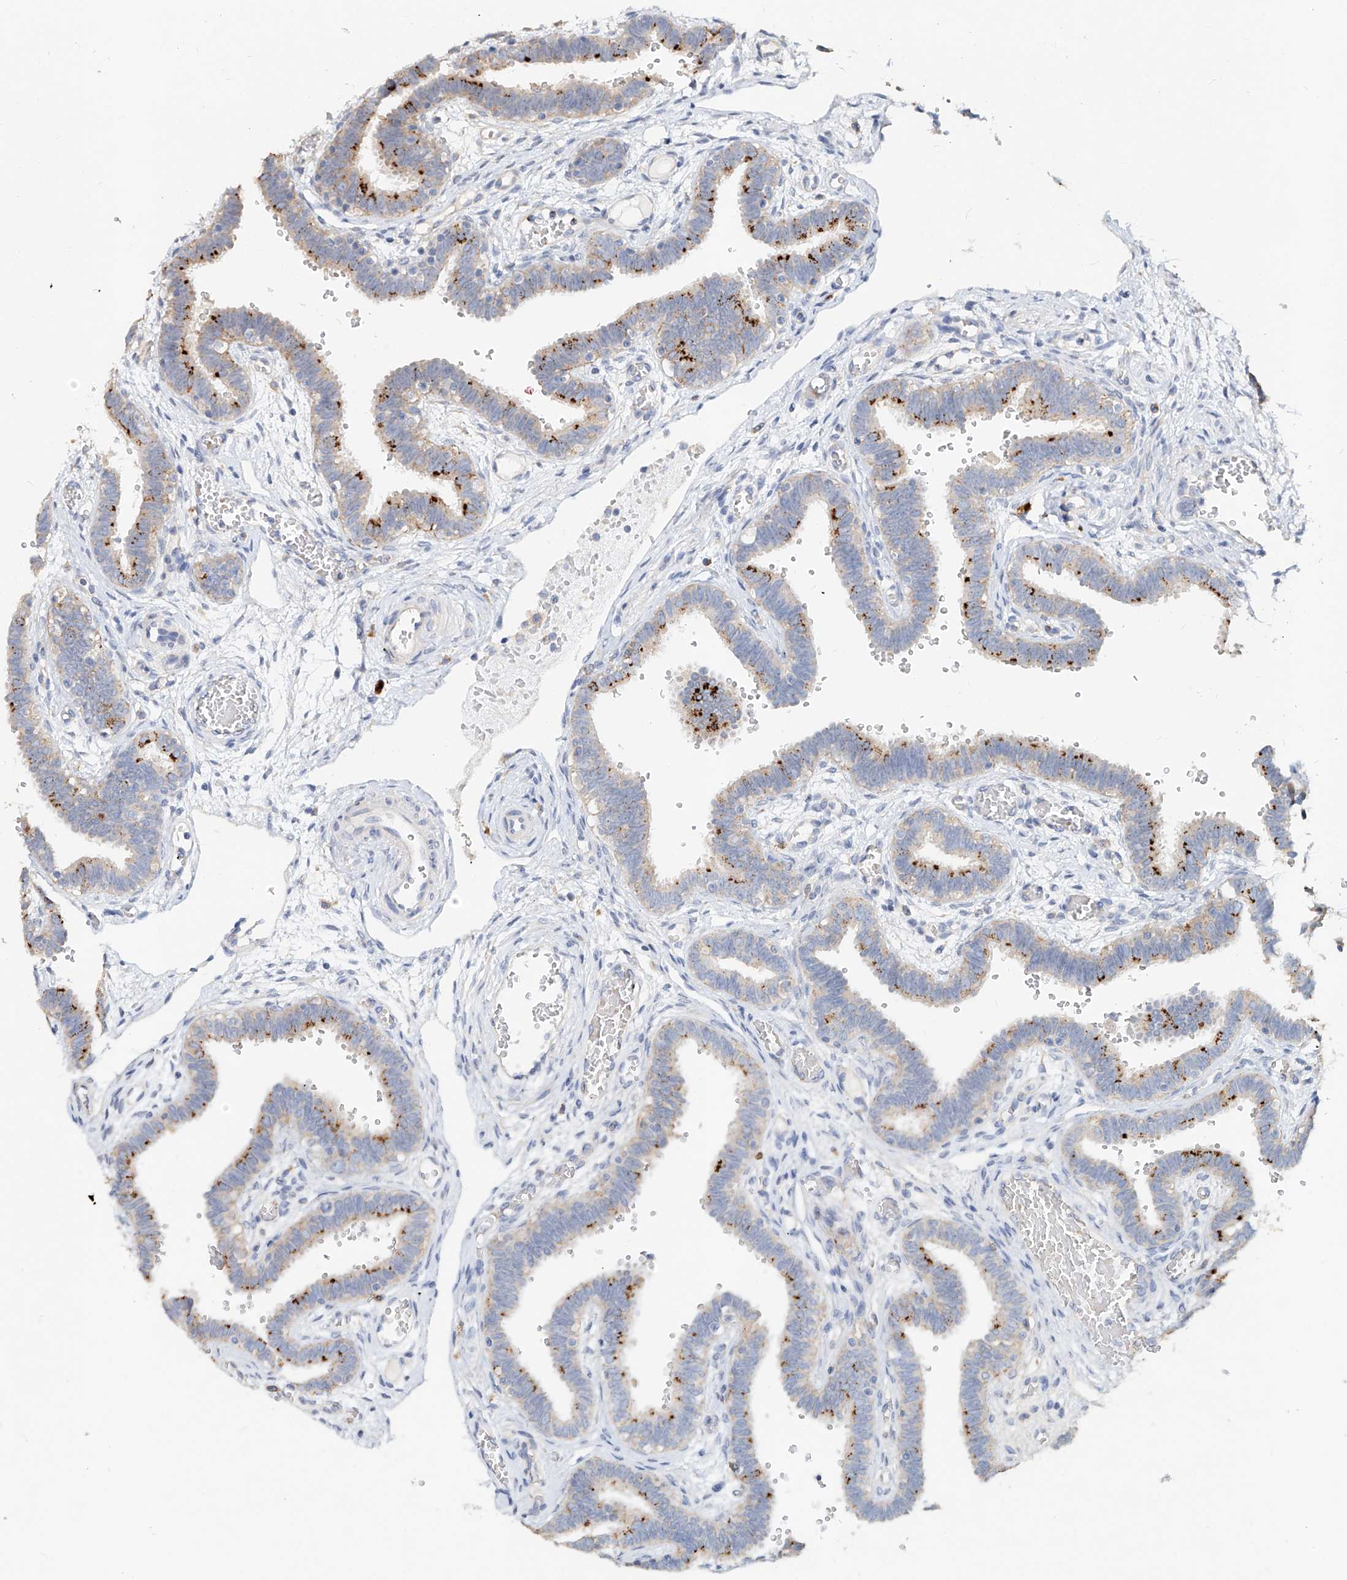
{"staining": {"intensity": "strong", "quantity": "25%-75%", "location": "cytoplasmic/membranous"}, "tissue": "fallopian tube", "cell_type": "Glandular cells", "image_type": "normal", "snomed": [{"axis": "morphology", "description": "Normal tissue, NOS"}, {"axis": "topography", "description": "Fallopian tube"}, {"axis": "topography", "description": "Placenta"}], "caption": "Immunohistochemistry (IHC) histopathology image of benign human fallopian tube stained for a protein (brown), which shows high levels of strong cytoplasmic/membranous staining in about 25%-75% of glandular cells.", "gene": "TRIM47", "patient": {"sex": "female", "age": 32}}